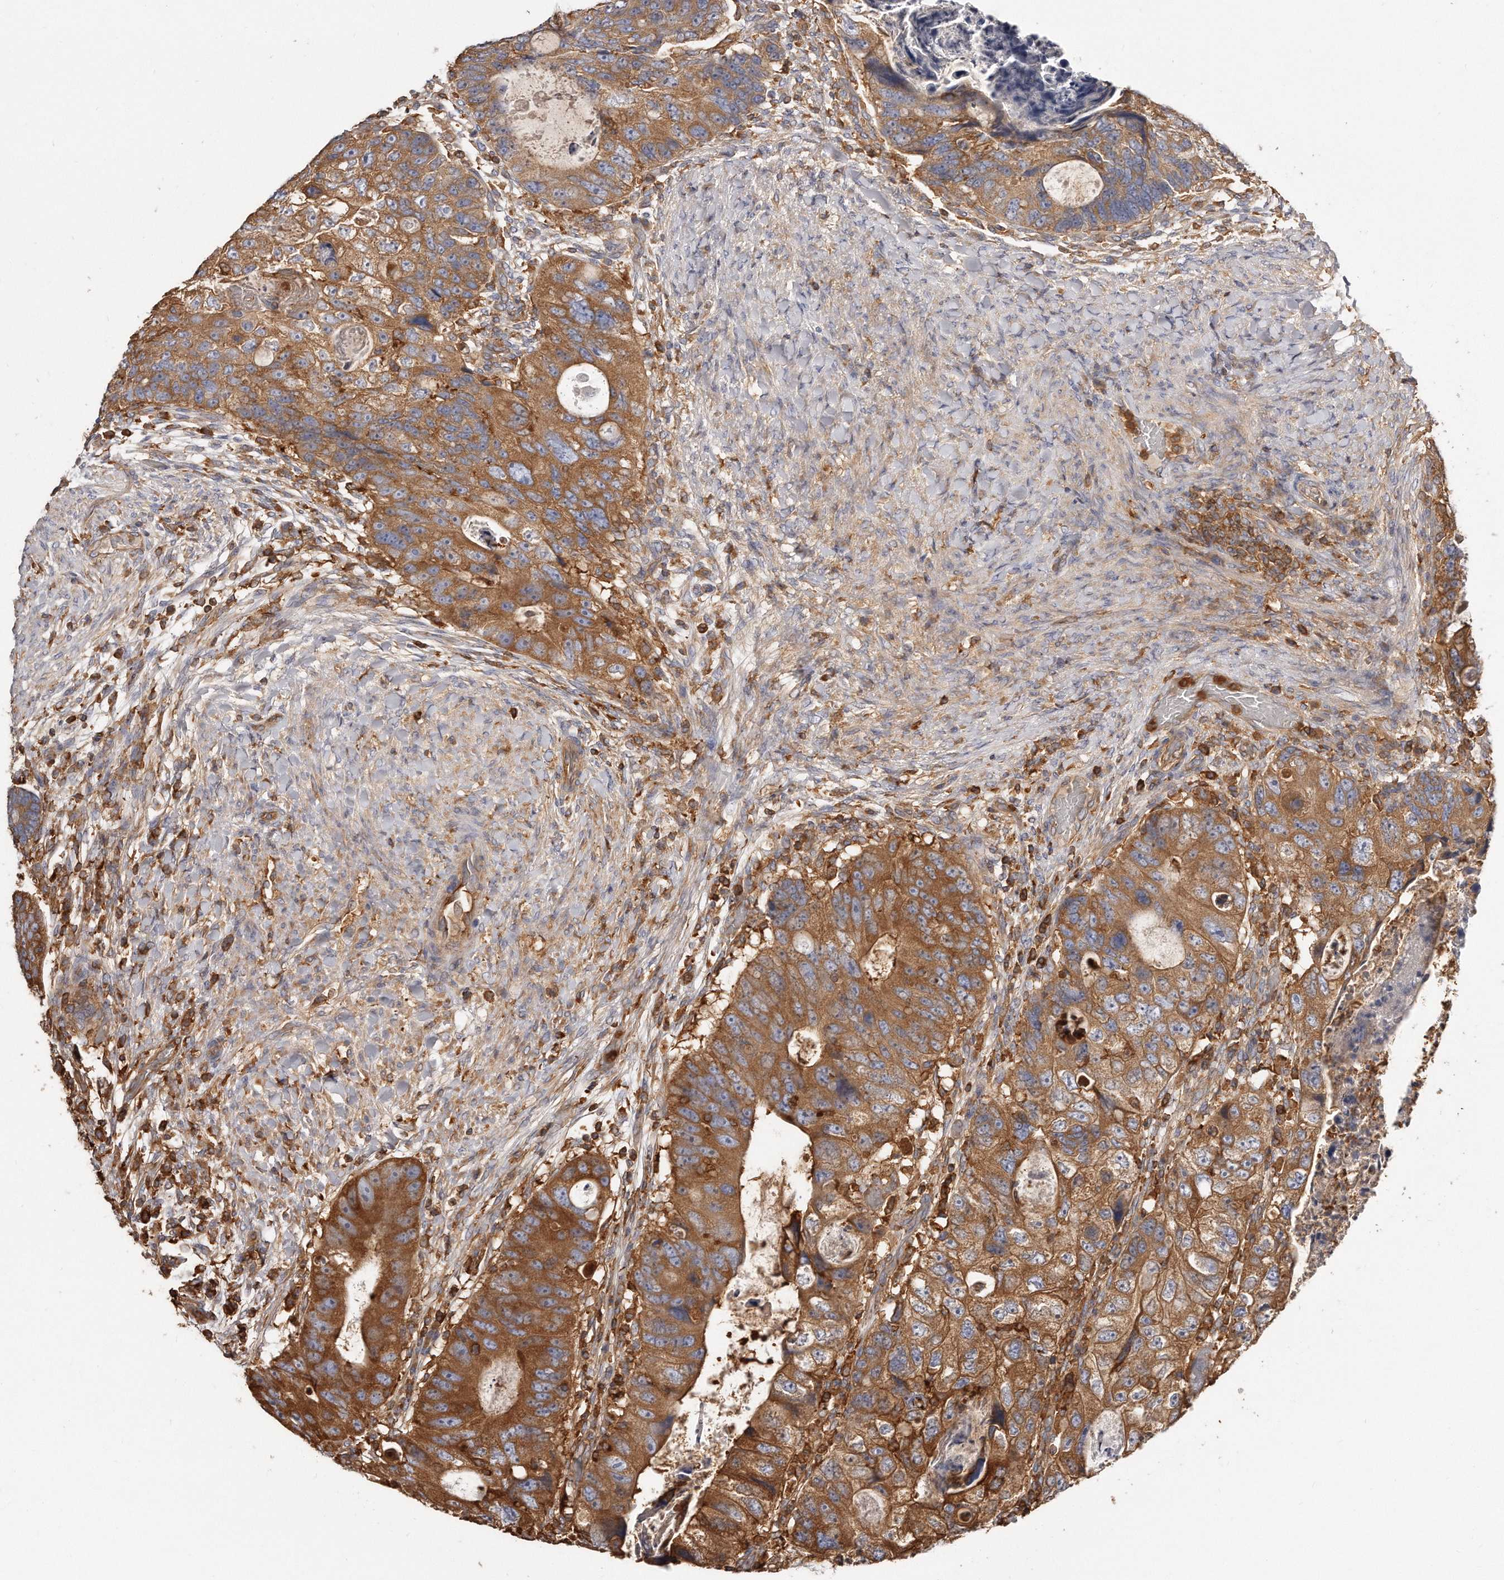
{"staining": {"intensity": "strong", "quantity": ">75%", "location": "cytoplasmic/membranous"}, "tissue": "colorectal cancer", "cell_type": "Tumor cells", "image_type": "cancer", "snomed": [{"axis": "morphology", "description": "Adenocarcinoma, NOS"}, {"axis": "topography", "description": "Rectum"}], "caption": "Colorectal cancer (adenocarcinoma) stained with DAB immunohistochemistry displays high levels of strong cytoplasmic/membranous positivity in about >75% of tumor cells. (brown staining indicates protein expression, while blue staining denotes nuclei).", "gene": "CAP1", "patient": {"sex": "male", "age": 59}}